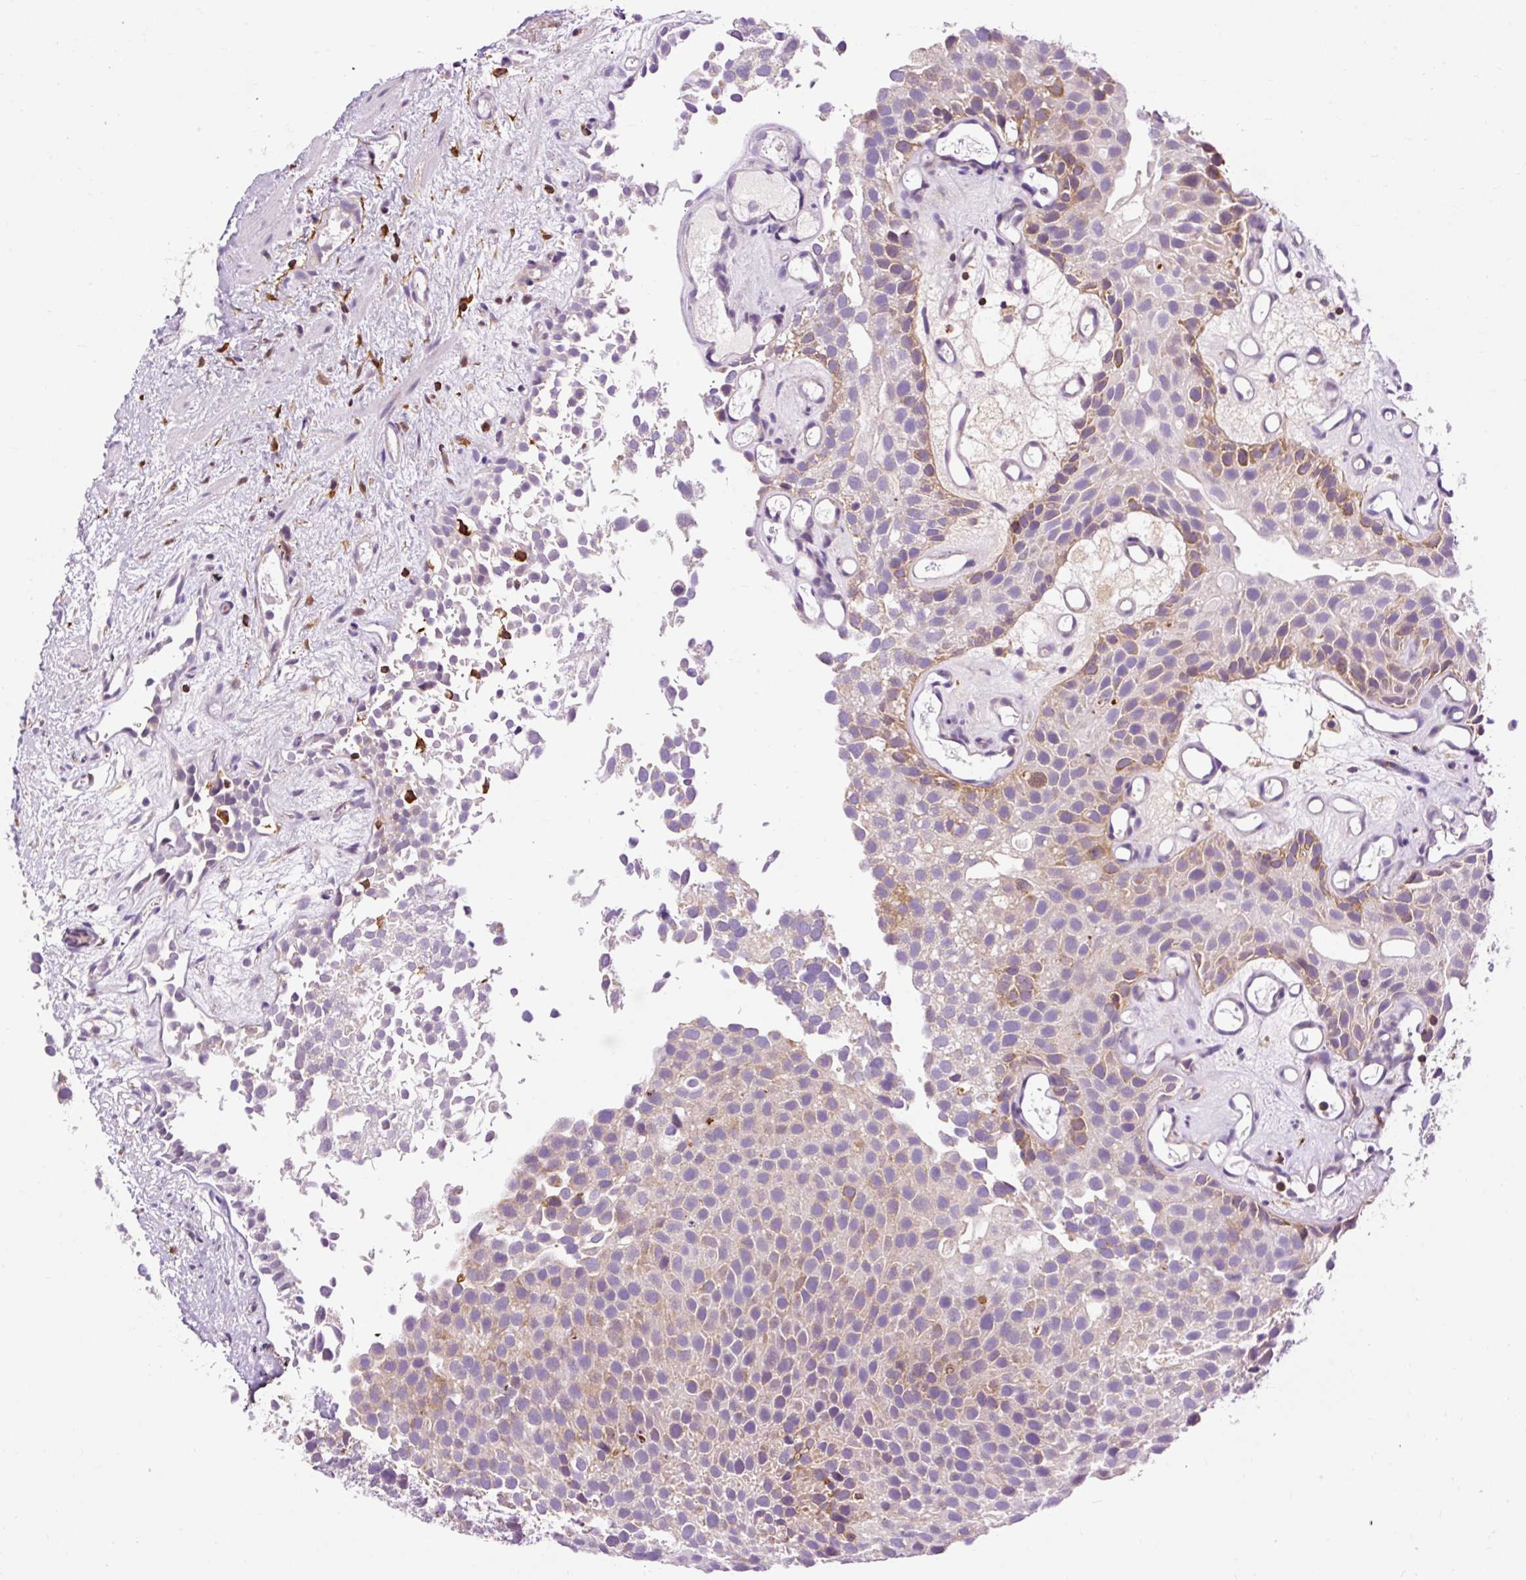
{"staining": {"intensity": "moderate", "quantity": "<25%", "location": "cytoplasmic/membranous"}, "tissue": "urothelial cancer", "cell_type": "Tumor cells", "image_type": "cancer", "snomed": [{"axis": "morphology", "description": "Urothelial carcinoma, Low grade"}, {"axis": "topography", "description": "Urinary bladder"}], "caption": "Moderate cytoplasmic/membranous protein positivity is appreciated in about <25% of tumor cells in urothelial cancer.", "gene": "CD83", "patient": {"sex": "male", "age": 88}}